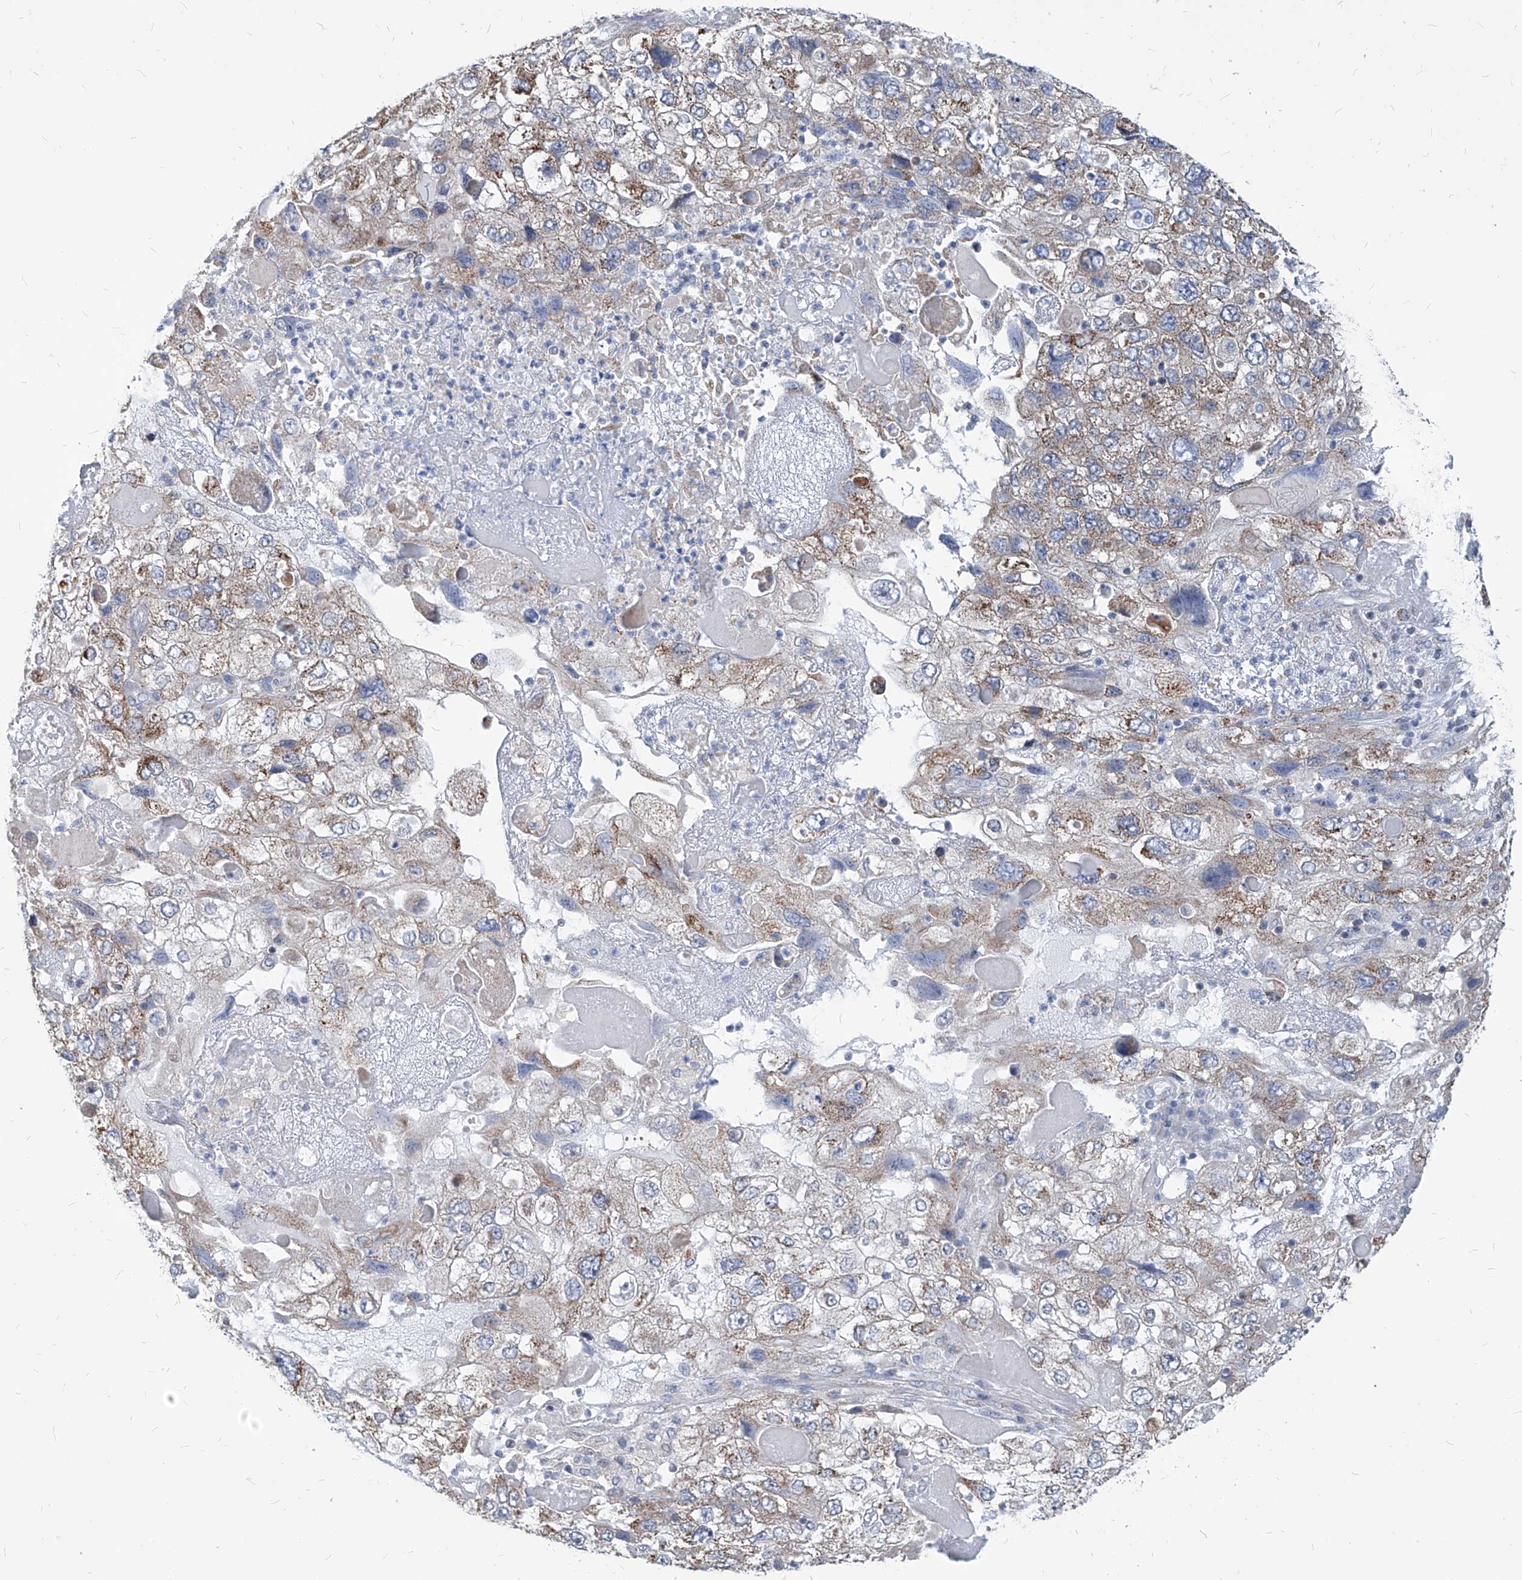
{"staining": {"intensity": "moderate", "quantity": "25%-75%", "location": "cytoplasmic/membranous"}, "tissue": "endometrial cancer", "cell_type": "Tumor cells", "image_type": "cancer", "snomed": [{"axis": "morphology", "description": "Adenocarcinoma, NOS"}, {"axis": "topography", "description": "Endometrium"}], "caption": "Moderate cytoplasmic/membranous staining is identified in about 25%-75% of tumor cells in endometrial cancer (adenocarcinoma). (Stains: DAB in brown, nuclei in blue, Microscopy: brightfield microscopy at high magnification).", "gene": "AGPS", "patient": {"sex": "female", "age": 49}}